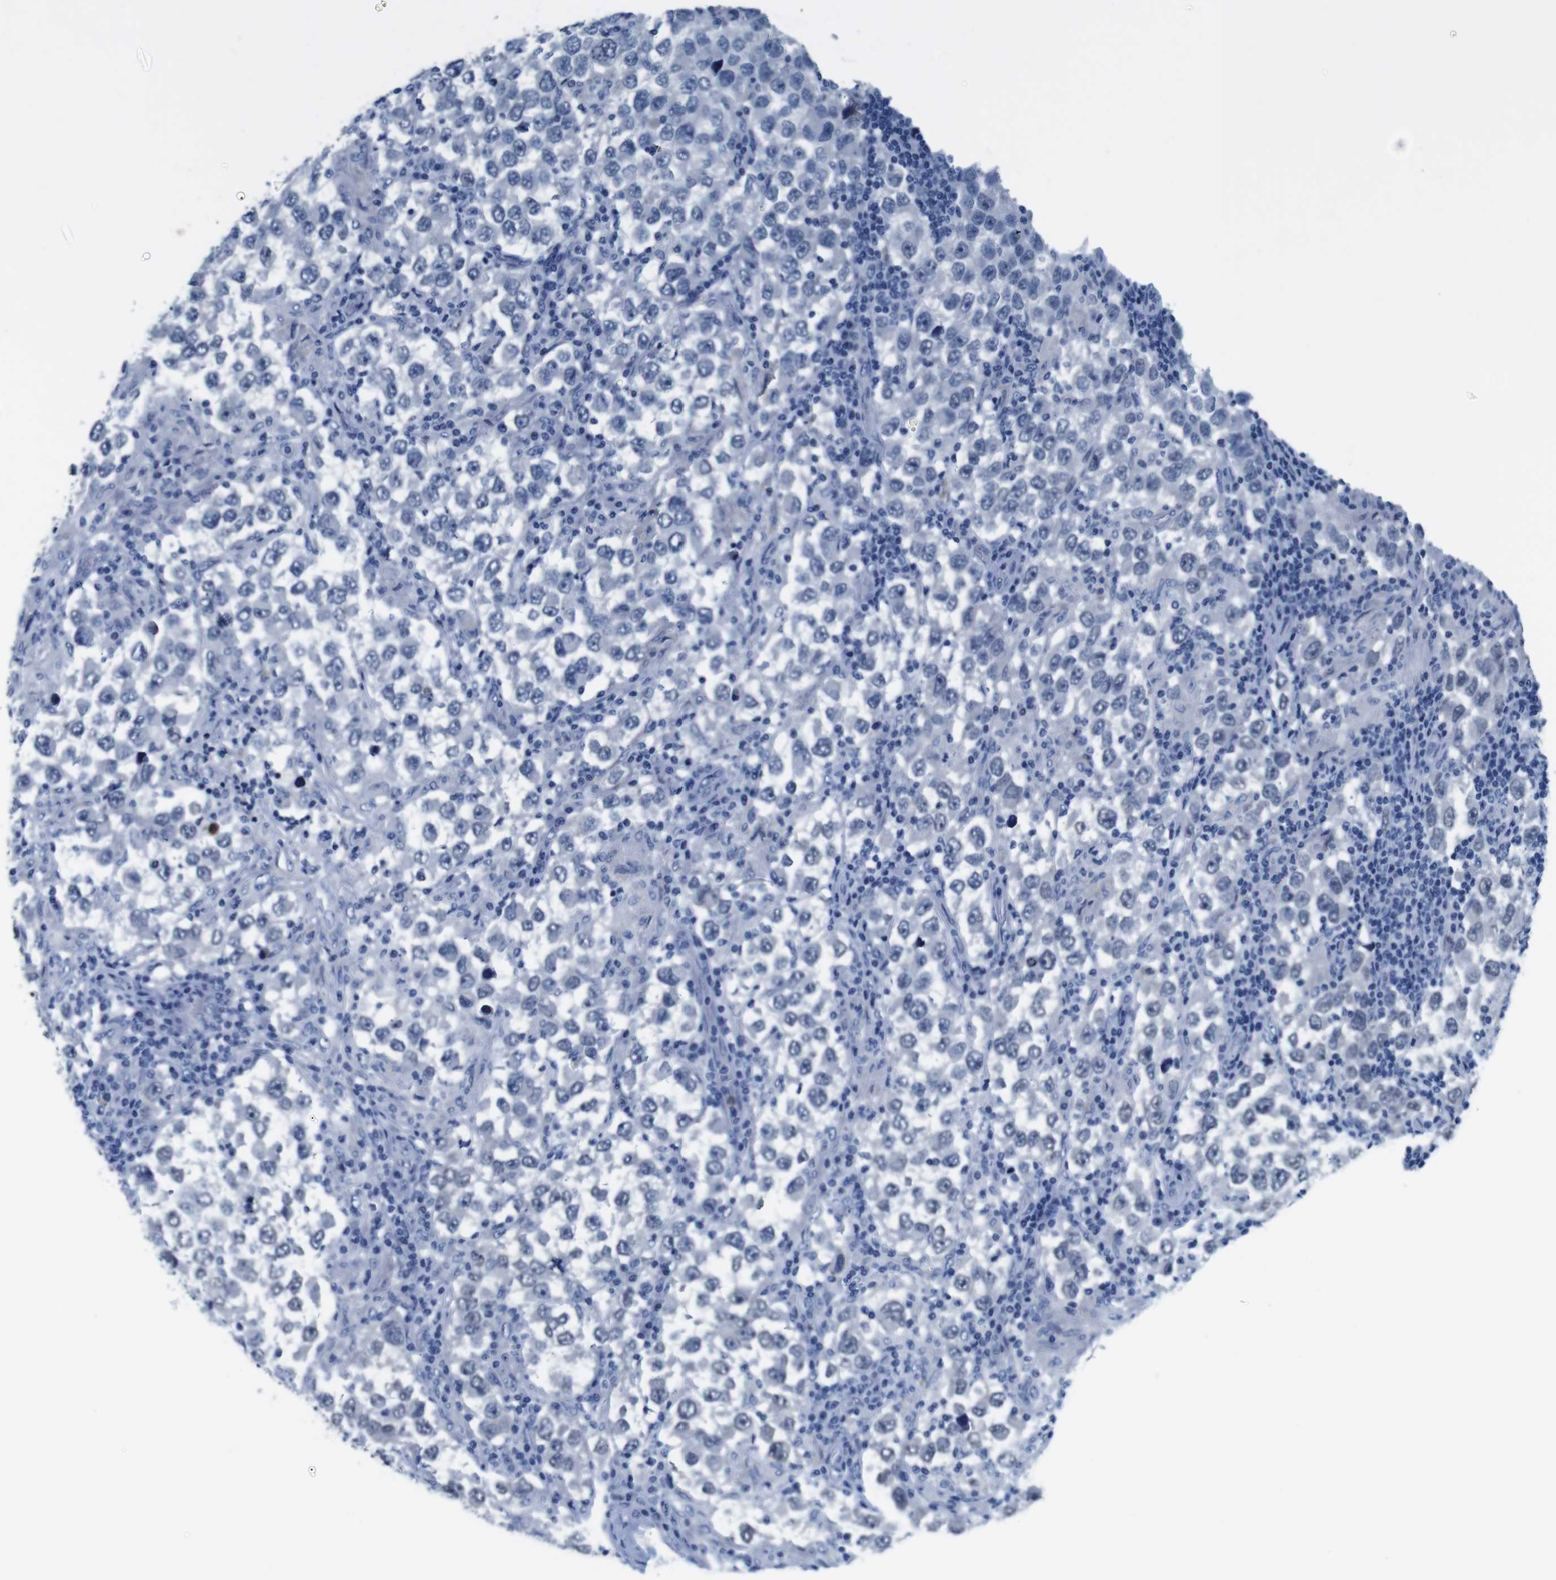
{"staining": {"intensity": "negative", "quantity": "none", "location": "none"}, "tissue": "testis cancer", "cell_type": "Tumor cells", "image_type": "cancer", "snomed": [{"axis": "morphology", "description": "Carcinoma, Embryonal, NOS"}, {"axis": "topography", "description": "Testis"}], "caption": "Immunohistochemistry micrograph of human testis embryonal carcinoma stained for a protein (brown), which displays no positivity in tumor cells.", "gene": "C1RL", "patient": {"sex": "male", "age": 21}}